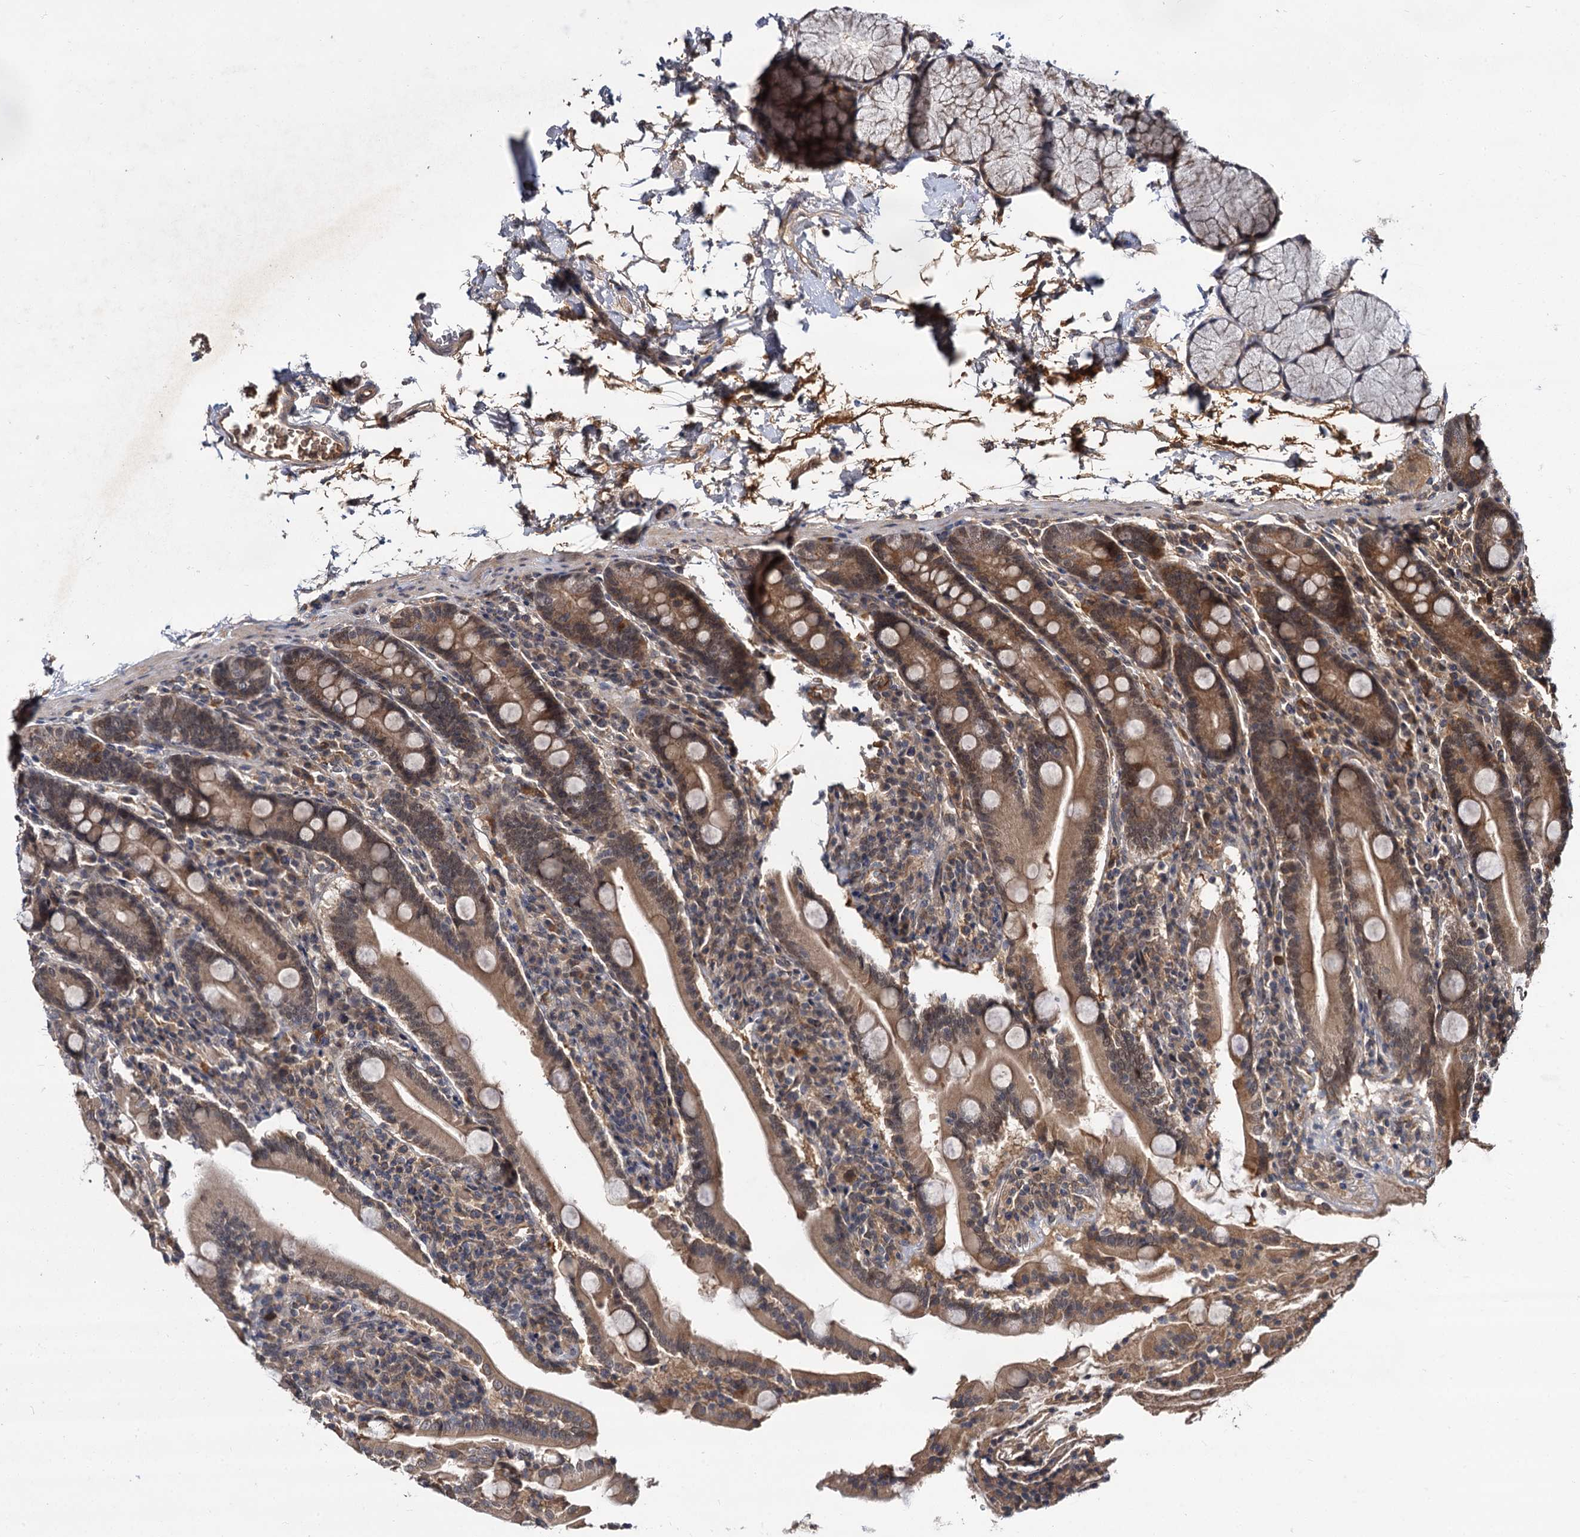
{"staining": {"intensity": "moderate", "quantity": ">75%", "location": "cytoplasmic/membranous,nuclear"}, "tissue": "duodenum", "cell_type": "Glandular cells", "image_type": "normal", "snomed": [{"axis": "morphology", "description": "Normal tissue, NOS"}, {"axis": "topography", "description": "Duodenum"}], "caption": "Duodenum stained with immunohistochemistry (IHC) demonstrates moderate cytoplasmic/membranous,nuclear positivity in approximately >75% of glandular cells. The staining is performed using DAB (3,3'-diaminobenzidine) brown chromogen to label protein expression. The nuclei are counter-stained blue using hematoxylin.", "gene": "MBD6", "patient": {"sex": "male", "age": 35}}